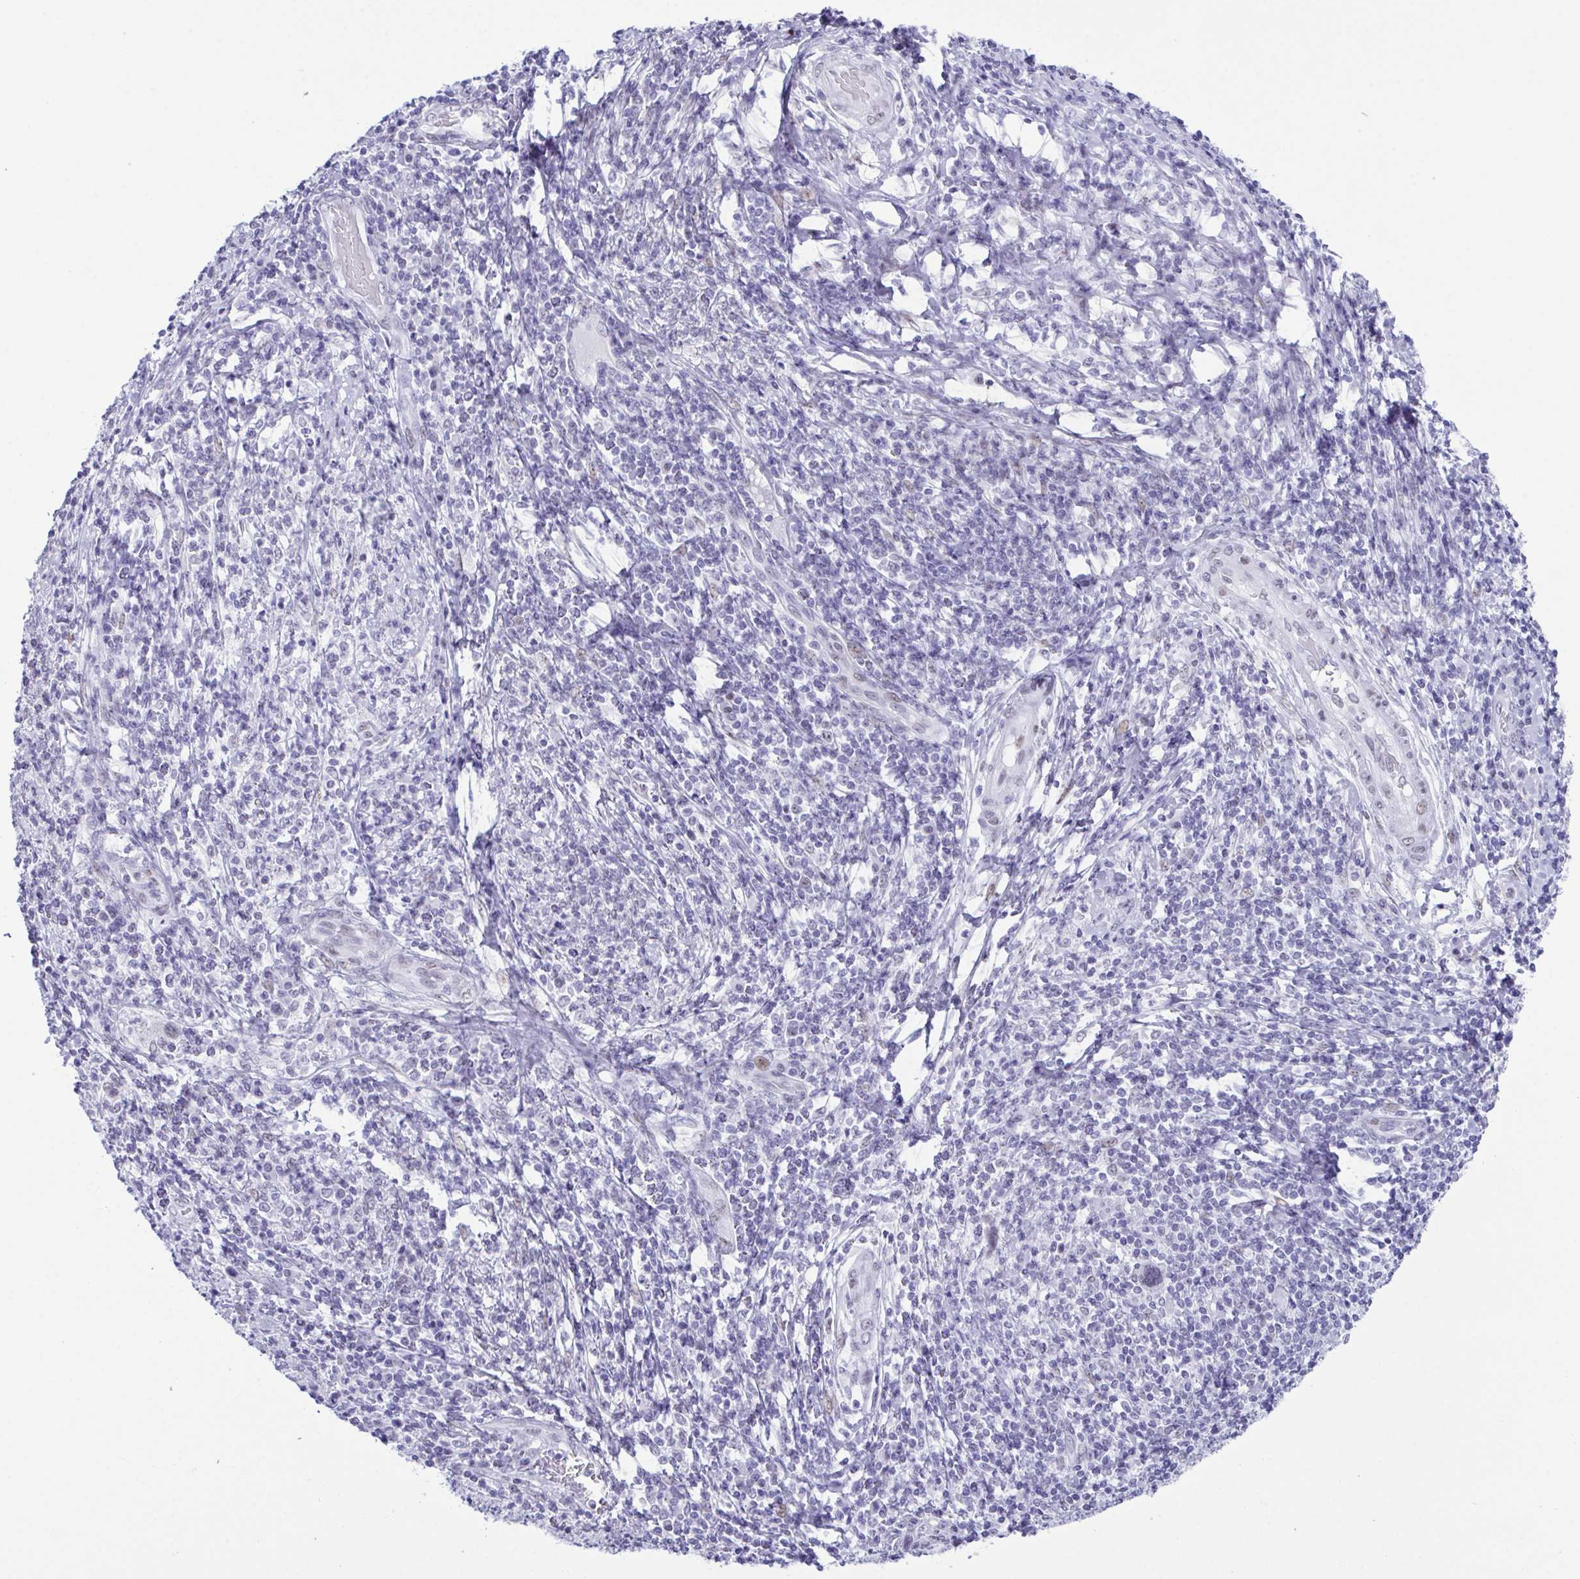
{"staining": {"intensity": "weak", "quantity": "<25%", "location": "nuclear"}, "tissue": "cervical cancer", "cell_type": "Tumor cells", "image_type": "cancer", "snomed": [{"axis": "morphology", "description": "Squamous cell carcinoma, NOS"}, {"axis": "topography", "description": "Cervix"}], "caption": "Micrograph shows no protein expression in tumor cells of cervical squamous cell carcinoma tissue. (Immunohistochemistry (ihc), brightfield microscopy, high magnification).", "gene": "SUGP2", "patient": {"sex": "female", "age": 46}}